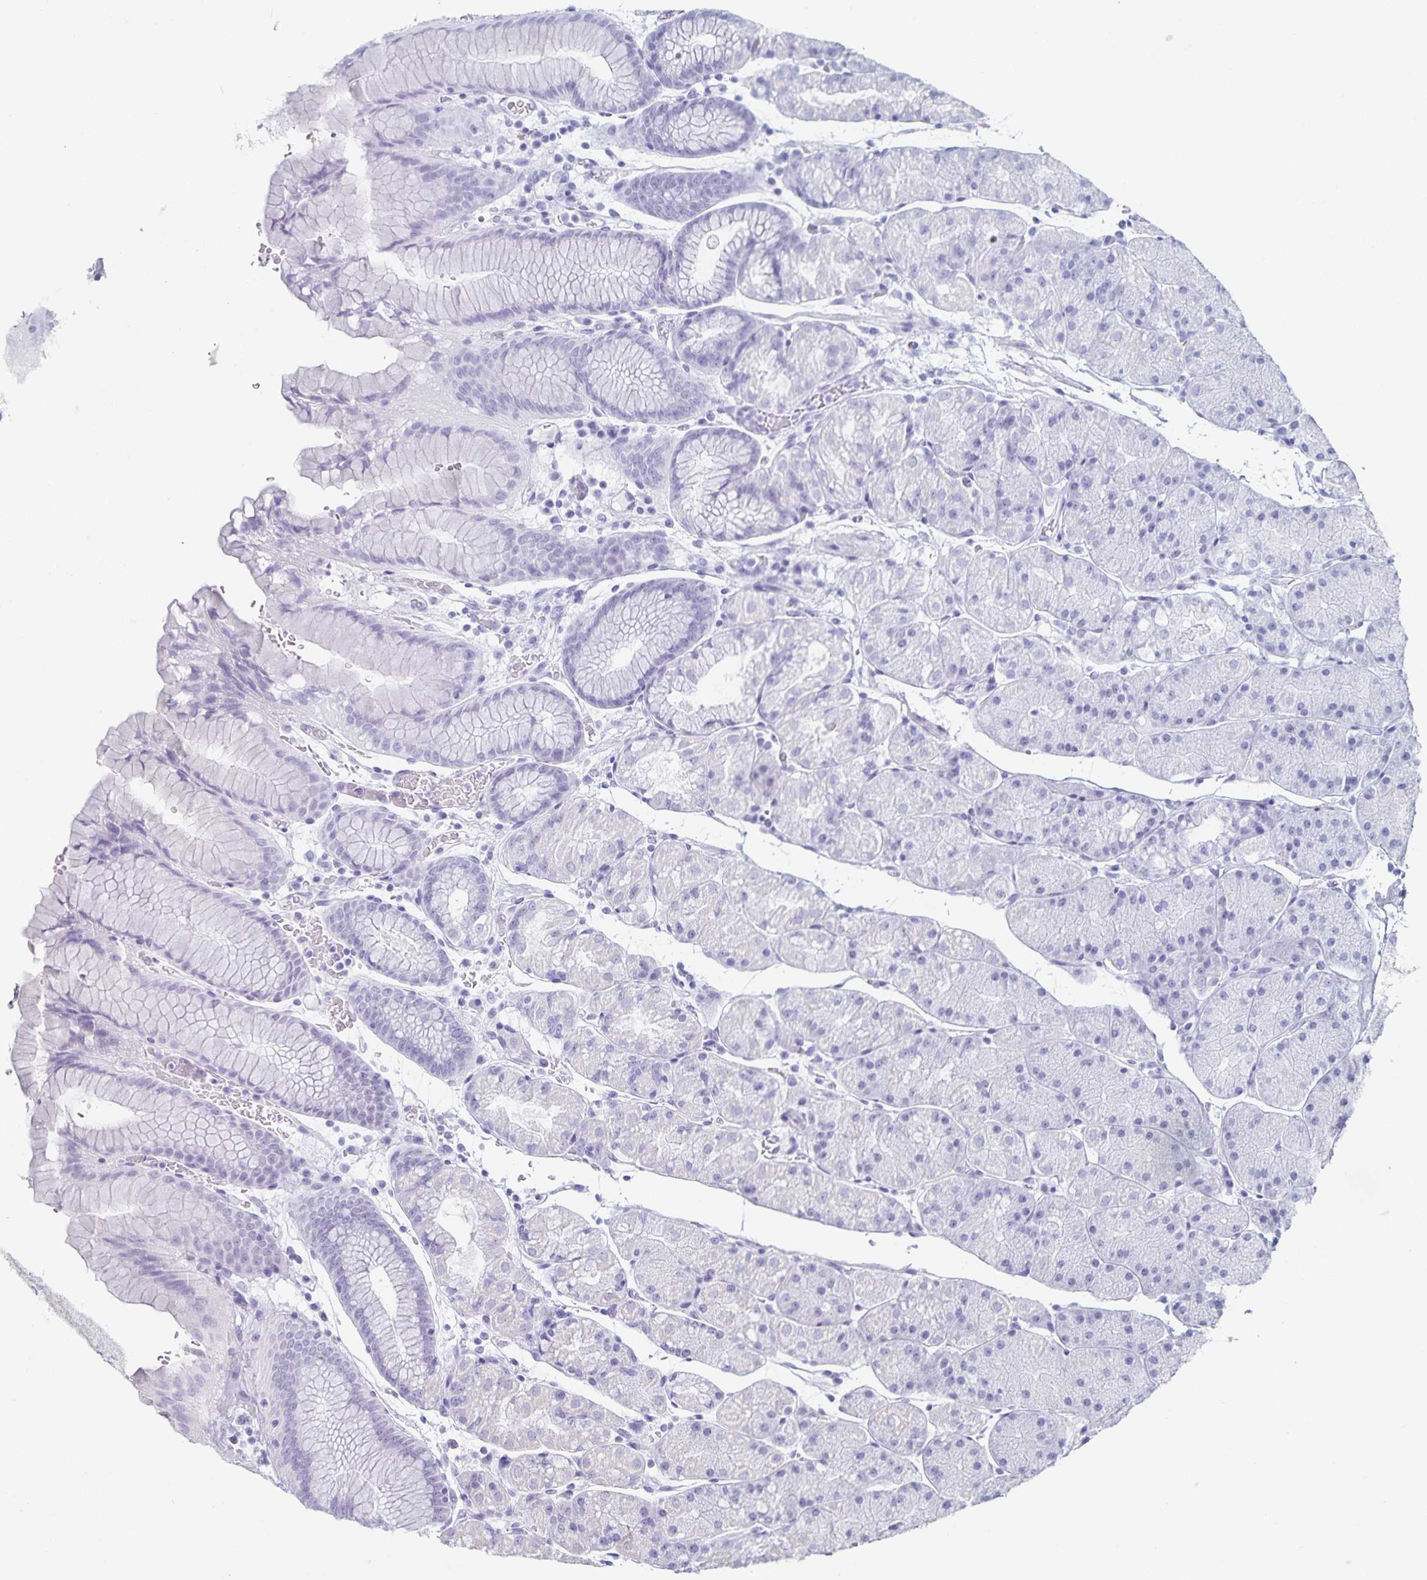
{"staining": {"intensity": "negative", "quantity": "none", "location": "none"}, "tissue": "stomach", "cell_type": "Glandular cells", "image_type": "normal", "snomed": [{"axis": "morphology", "description": "Normal tissue, NOS"}, {"axis": "topography", "description": "Stomach, upper"}, {"axis": "topography", "description": "Stomach"}], "caption": "This histopathology image is of normal stomach stained with immunohistochemistry (IHC) to label a protein in brown with the nuclei are counter-stained blue. There is no positivity in glandular cells.", "gene": "DNAH9", "patient": {"sex": "male", "age": 76}}